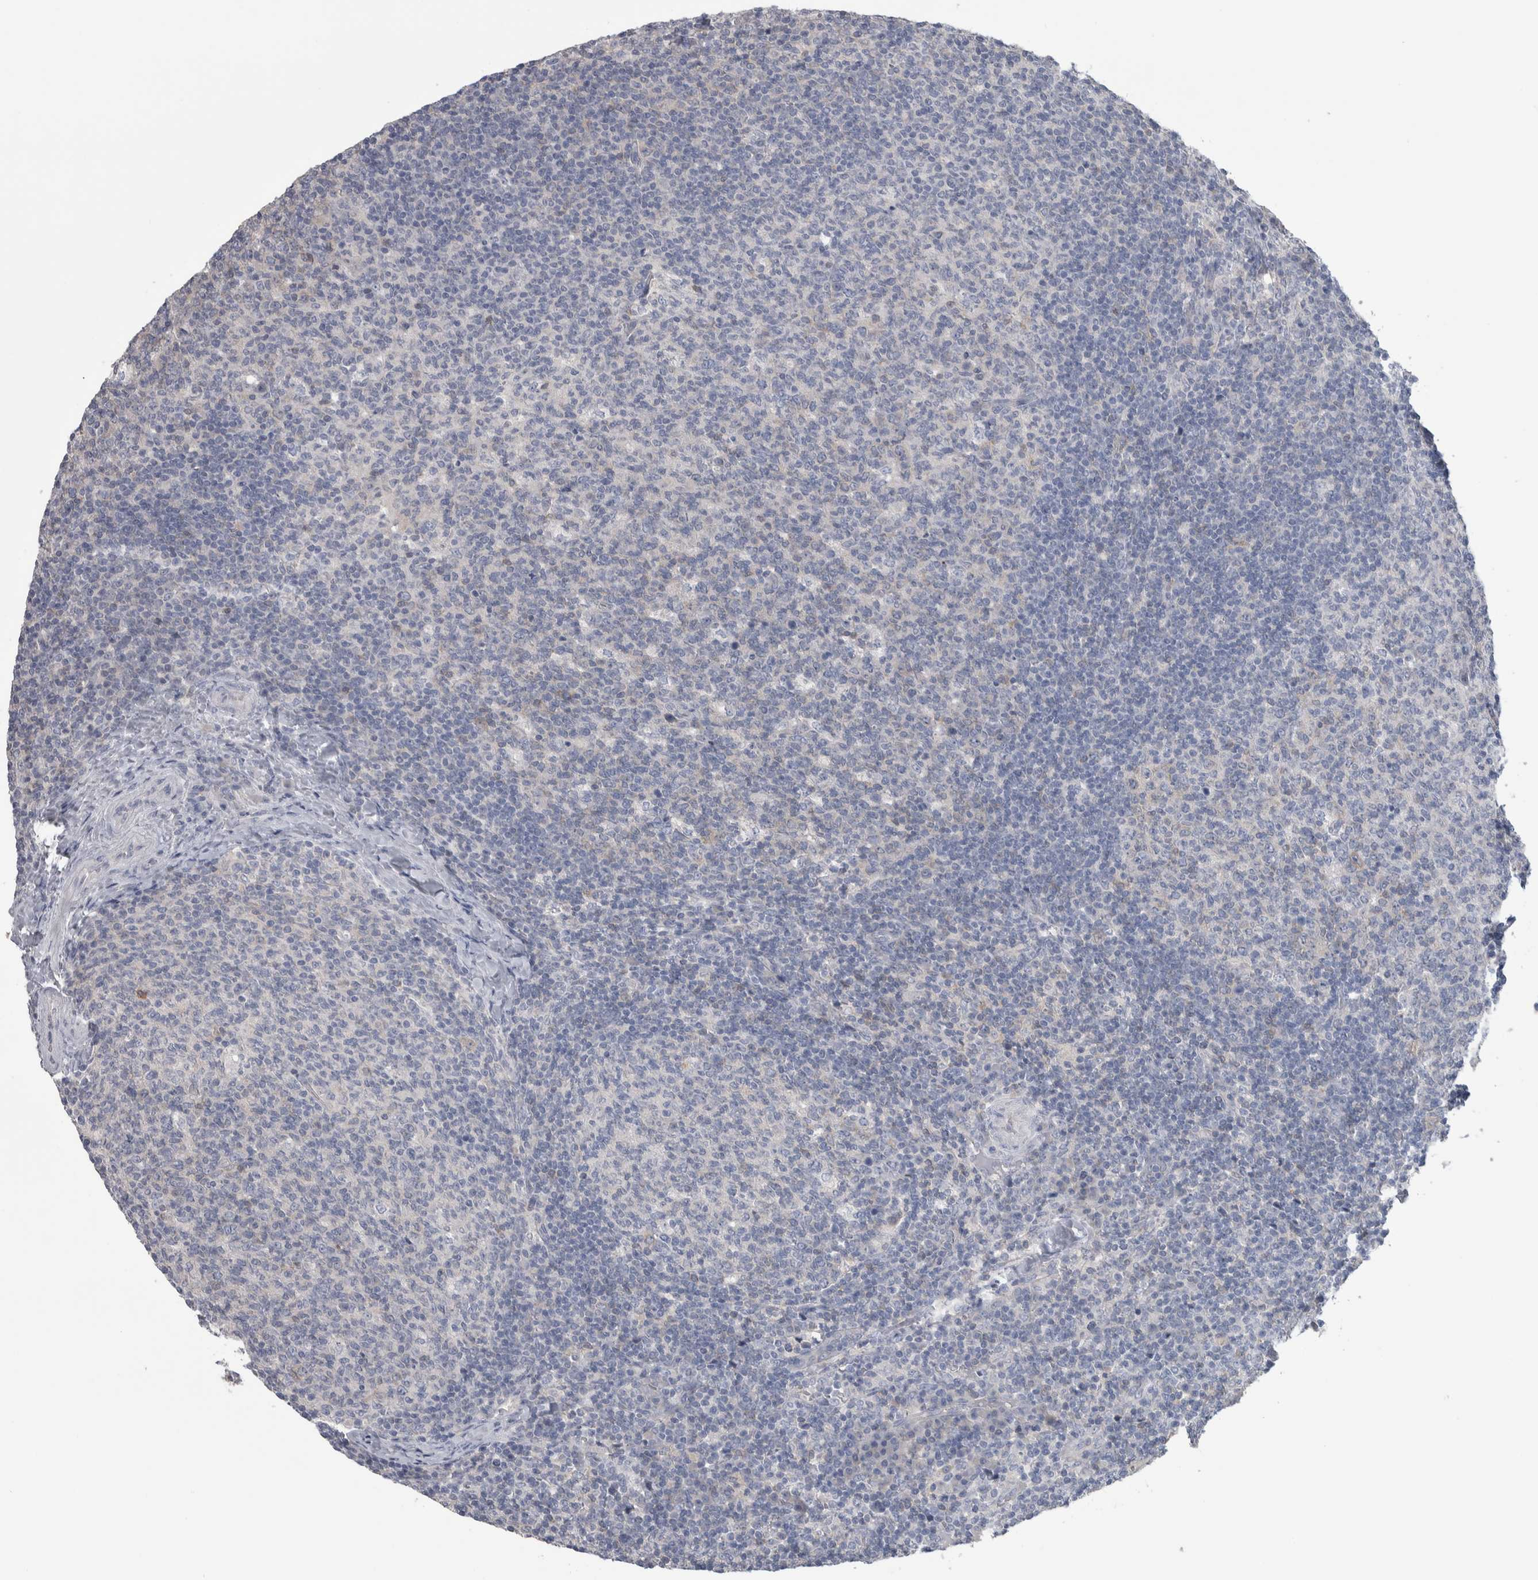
{"staining": {"intensity": "negative", "quantity": "none", "location": "none"}, "tissue": "lymph node", "cell_type": "Germinal center cells", "image_type": "normal", "snomed": [{"axis": "morphology", "description": "Normal tissue, NOS"}, {"axis": "morphology", "description": "Inflammation, NOS"}, {"axis": "topography", "description": "Lymph node"}], "caption": "Immunohistochemistry (IHC) image of benign lymph node stained for a protein (brown), which shows no staining in germinal center cells. Nuclei are stained in blue.", "gene": "GPHN", "patient": {"sex": "male", "age": 55}}